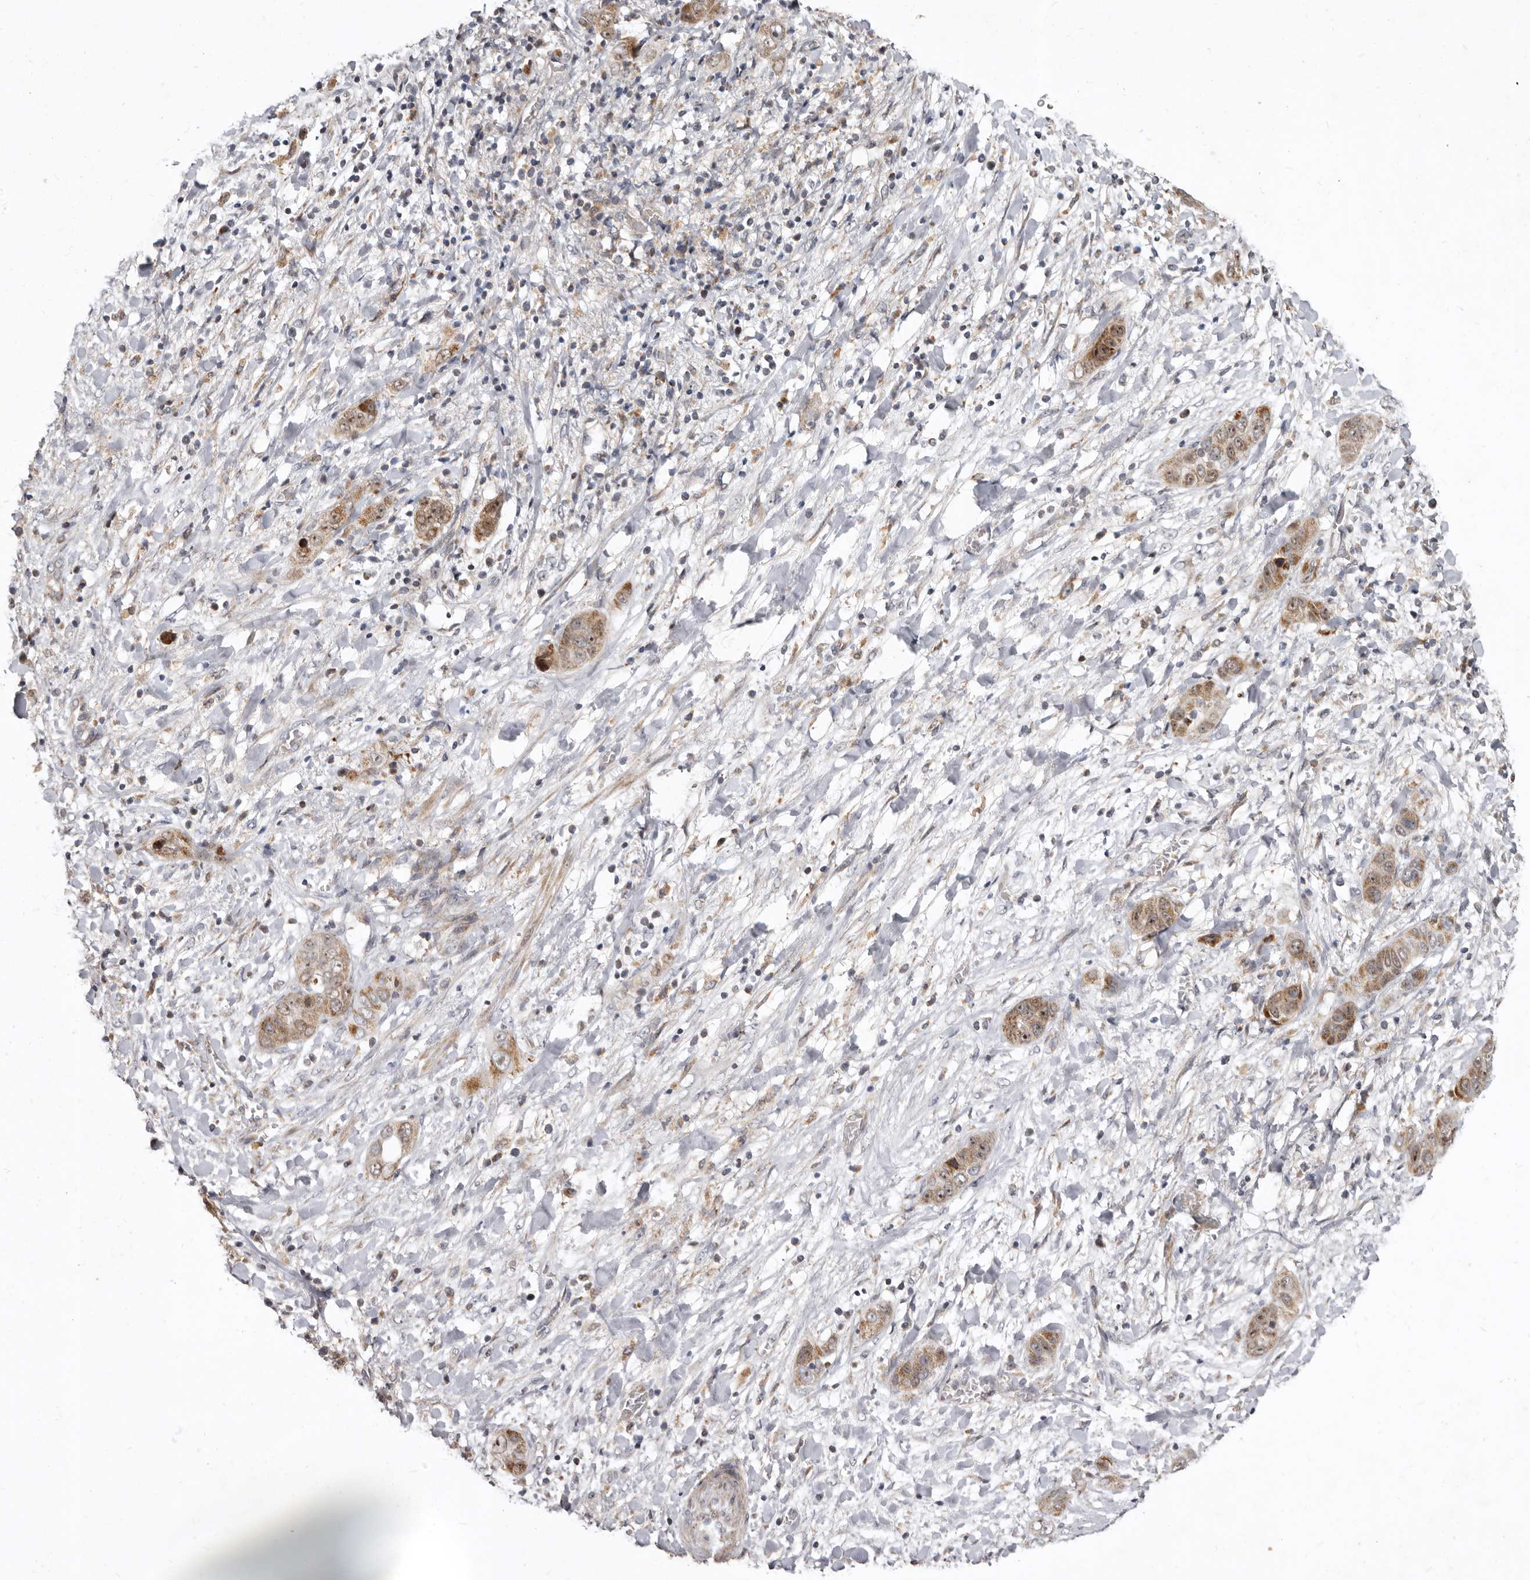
{"staining": {"intensity": "strong", "quantity": "25%-75%", "location": "cytoplasmic/membranous"}, "tissue": "liver cancer", "cell_type": "Tumor cells", "image_type": "cancer", "snomed": [{"axis": "morphology", "description": "Cholangiocarcinoma"}, {"axis": "topography", "description": "Liver"}], "caption": "Liver cancer (cholangiocarcinoma) tissue reveals strong cytoplasmic/membranous staining in approximately 25%-75% of tumor cells, visualized by immunohistochemistry.", "gene": "SMC4", "patient": {"sex": "female", "age": 52}}